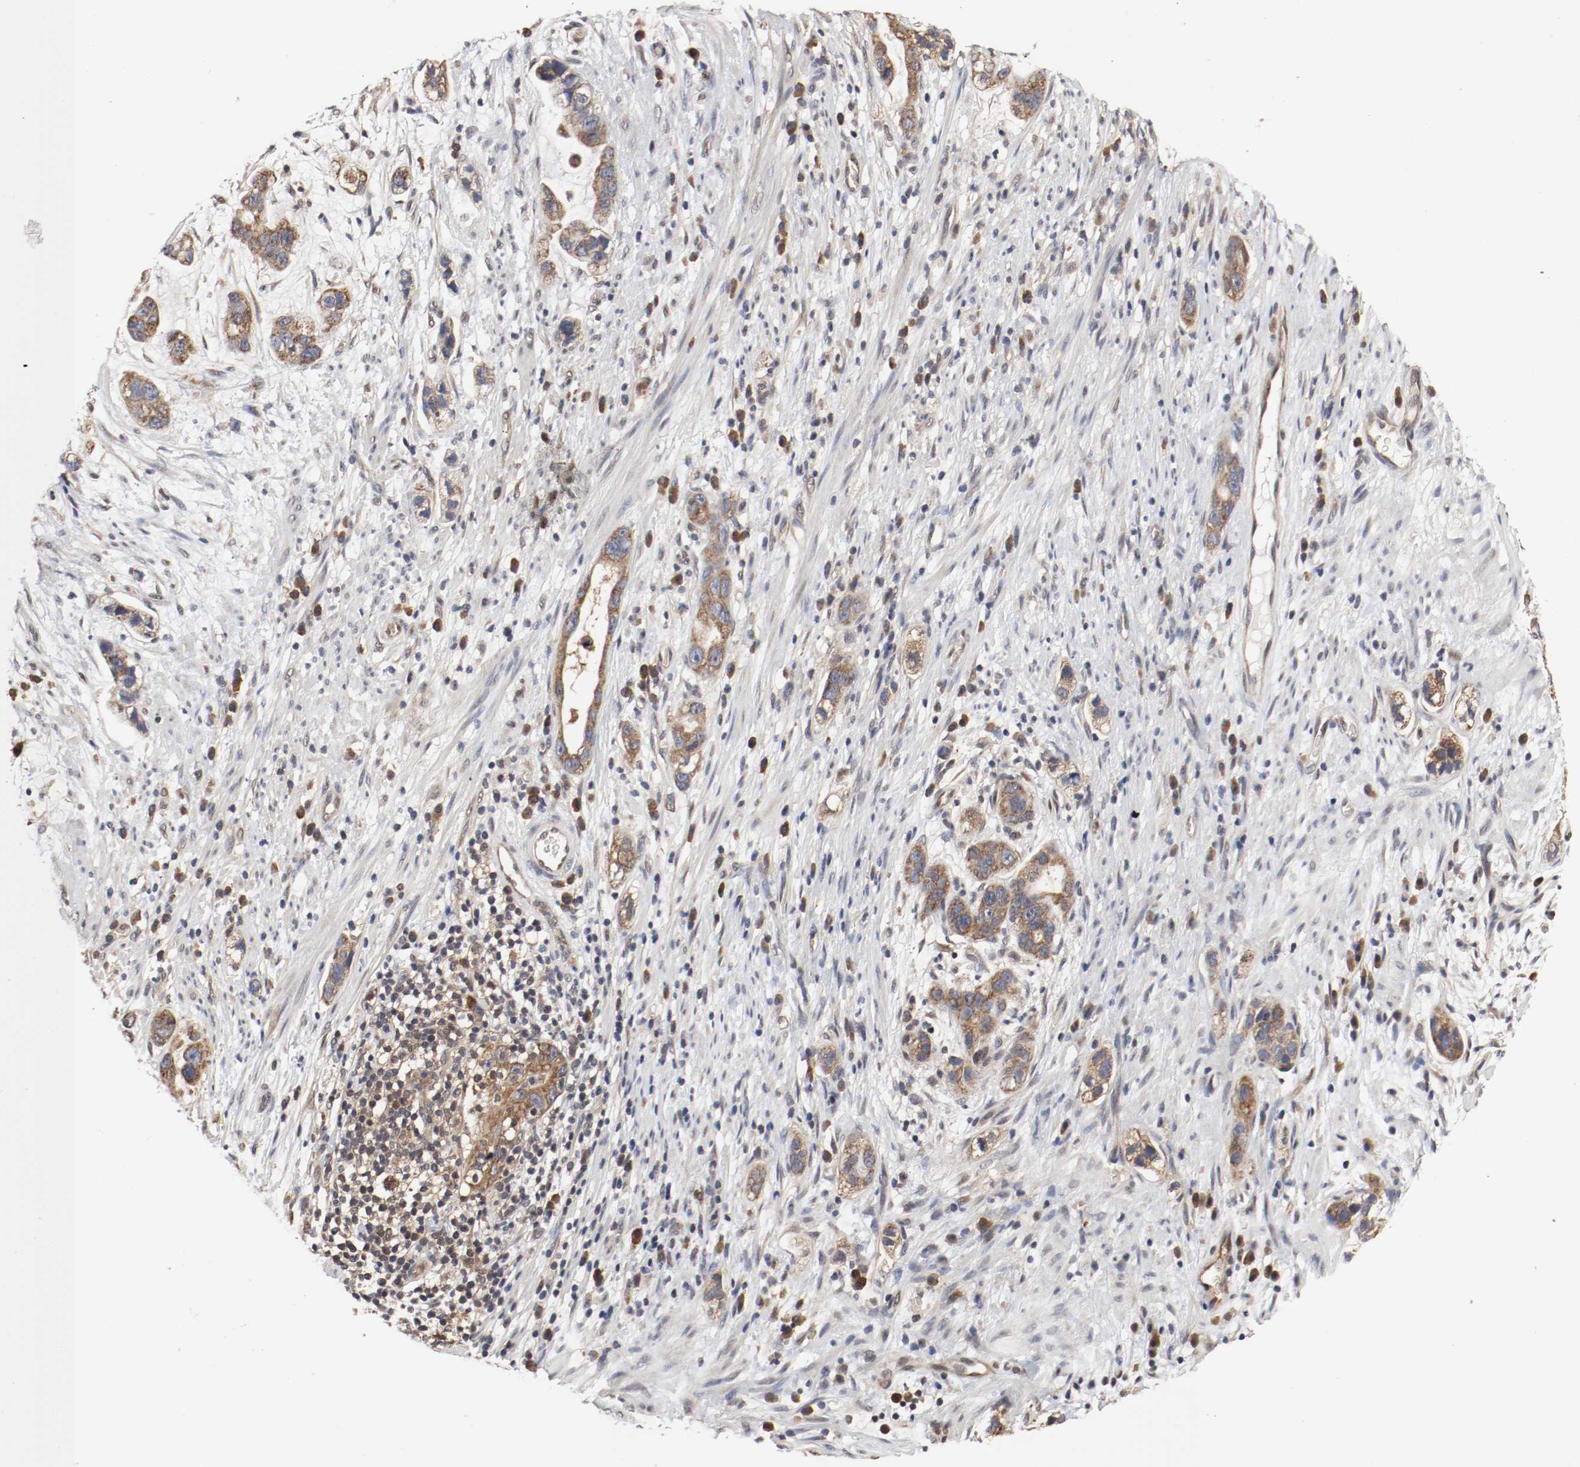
{"staining": {"intensity": "moderate", "quantity": ">75%", "location": "cytoplasmic/membranous"}, "tissue": "stomach cancer", "cell_type": "Tumor cells", "image_type": "cancer", "snomed": [{"axis": "morphology", "description": "Adenocarcinoma, NOS"}, {"axis": "topography", "description": "Stomach, lower"}], "caption": "Human stomach cancer (adenocarcinoma) stained with a brown dye exhibits moderate cytoplasmic/membranous positive staining in about >75% of tumor cells.", "gene": "AFG3L2", "patient": {"sex": "female", "age": 93}}